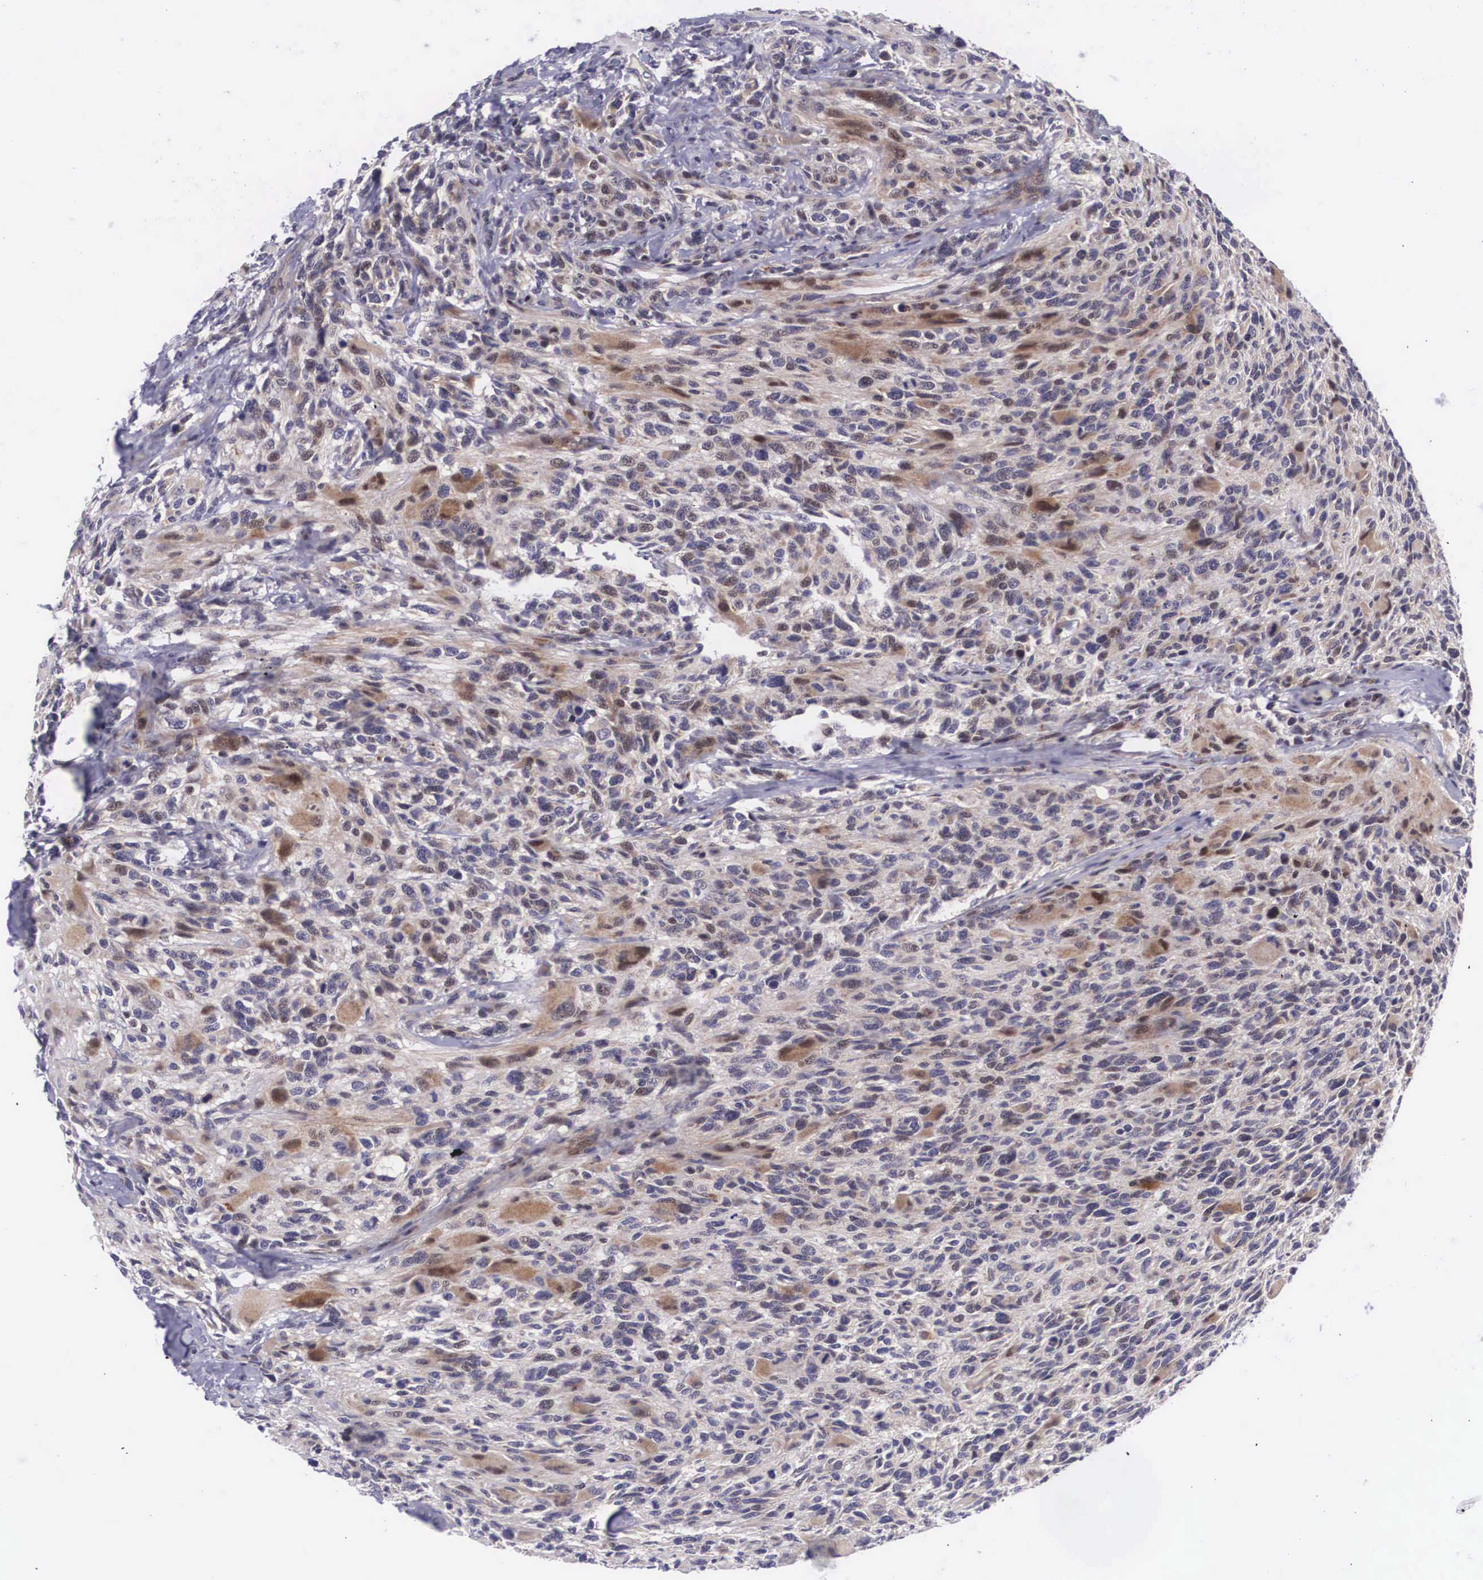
{"staining": {"intensity": "moderate", "quantity": "25%-75%", "location": "cytoplasmic/membranous,nuclear"}, "tissue": "glioma", "cell_type": "Tumor cells", "image_type": "cancer", "snomed": [{"axis": "morphology", "description": "Glioma, malignant, High grade"}, {"axis": "topography", "description": "Brain"}], "caption": "This photomicrograph shows immunohistochemistry (IHC) staining of high-grade glioma (malignant), with medium moderate cytoplasmic/membranous and nuclear staining in about 25%-75% of tumor cells.", "gene": "EMID1", "patient": {"sex": "male", "age": 69}}